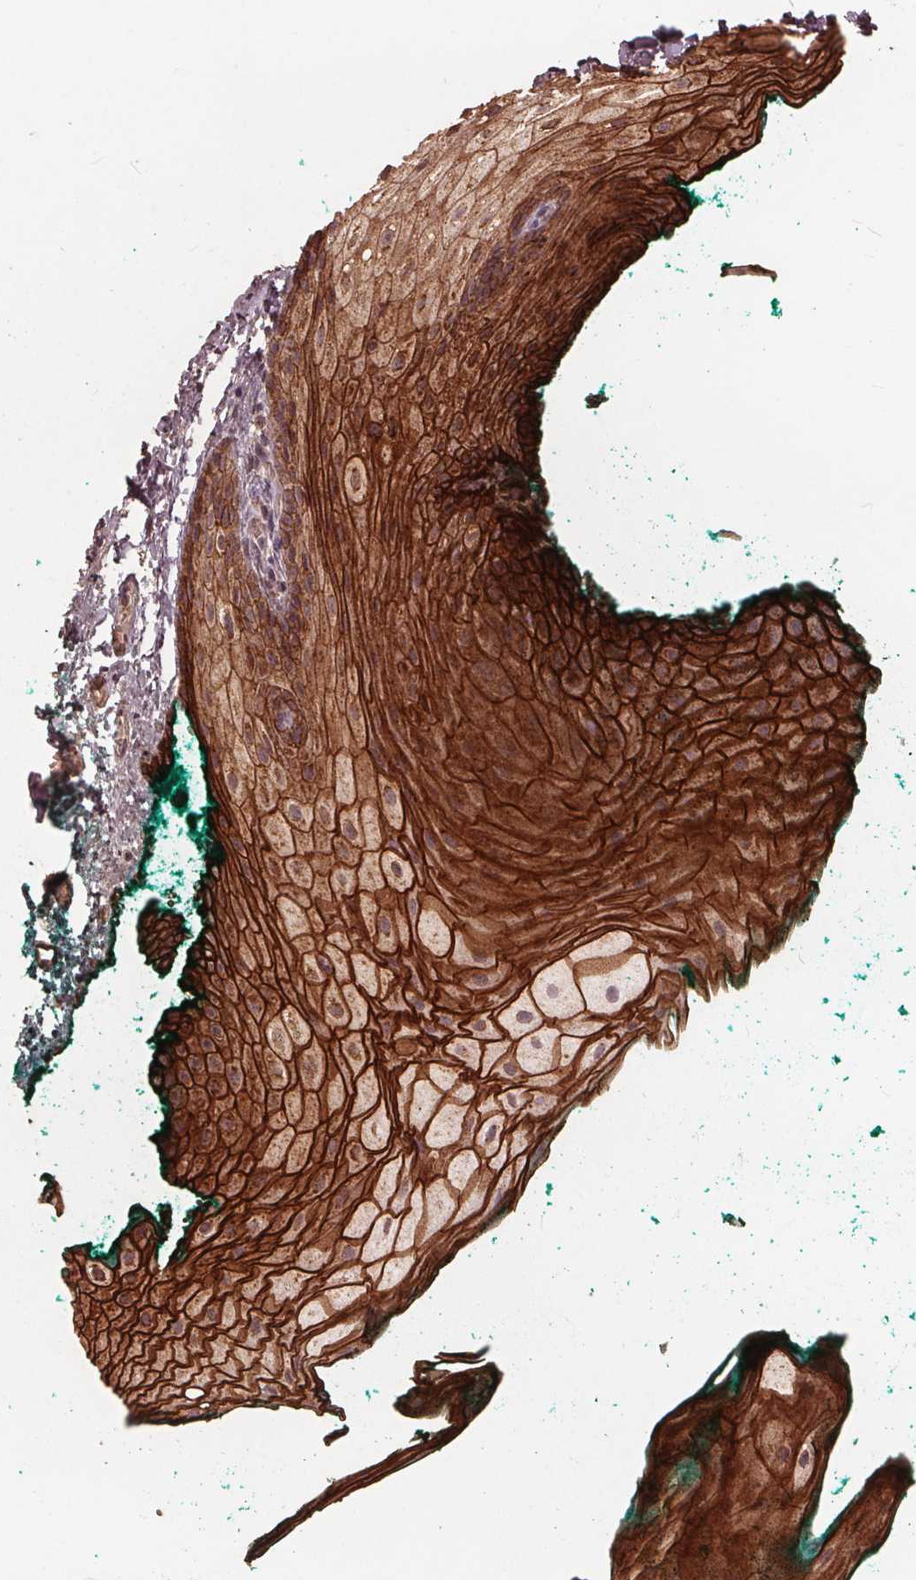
{"staining": {"intensity": "moderate", "quantity": "25%-75%", "location": "cytoplasmic/membranous"}, "tissue": "oral mucosa", "cell_type": "Squamous epithelial cells", "image_type": "normal", "snomed": [{"axis": "morphology", "description": "Normal tissue, NOS"}, {"axis": "topography", "description": "Oral tissue"}], "caption": "This micrograph reveals benign oral mucosa stained with immunohistochemistry (IHC) to label a protein in brown. The cytoplasmic/membranous of squamous epithelial cells show moderate positivity for the protein. Nuclei are counter-stained blue.", "gene": "DSG3", "patient": {"sex": "female", "age": 68}}